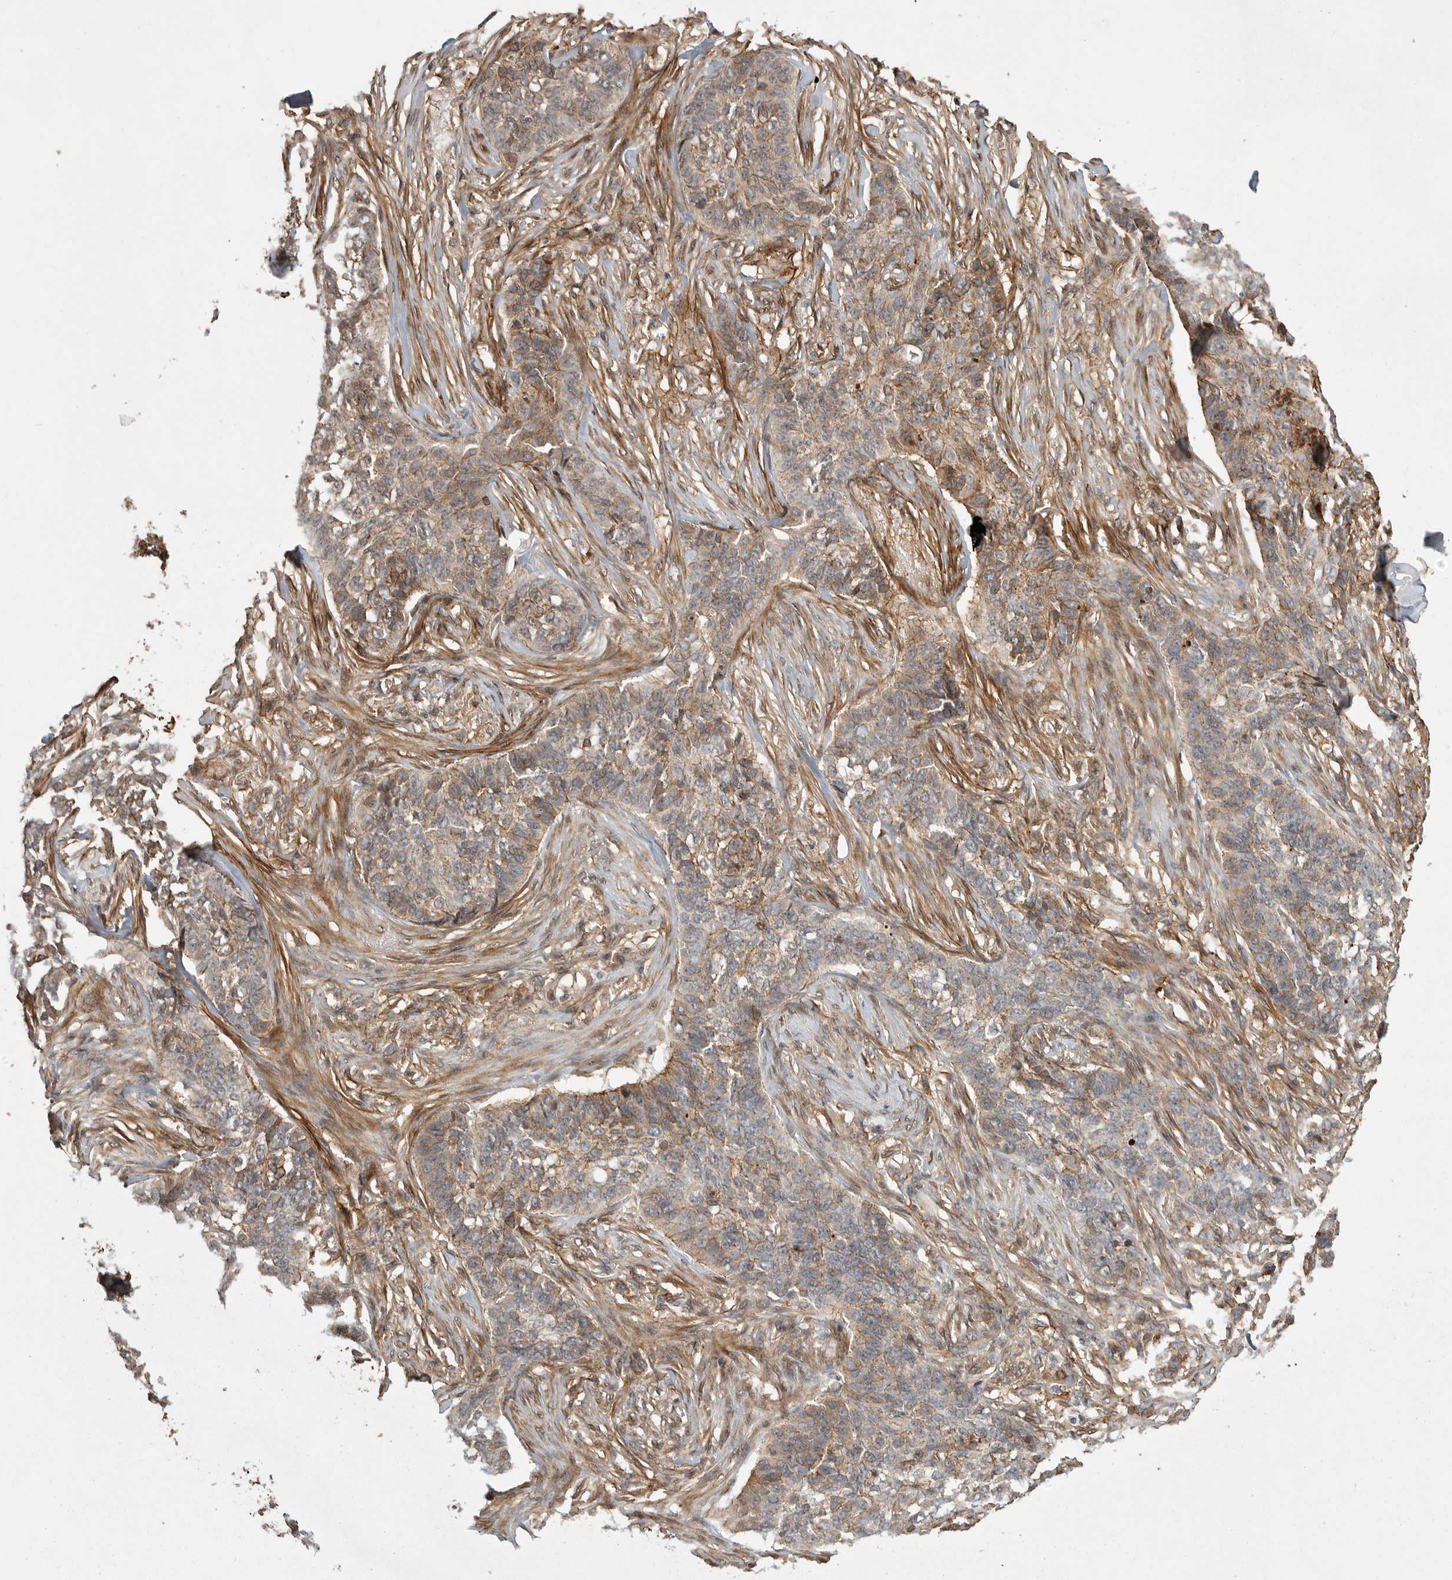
{"staining": {"intensity": "moderate", "quantity": "25%-75%", "location": "cytoplasmic/membranous"}, "tissue": "skin cancer", "cell_type": "Tumor cells", "image_type": "cancer", "snomed": [{"axis": "morphology", "description": "Basal cell carcinoma"}, {"axis": "topography", "description": "Skin"}], "caption": "Protein expression analysis of human skin cancer reveals moderate cytoplasmic/membranous expression in approximately 25%-75% of tumor cells.", "gene": "NECTIN1", "patient": {"sex": "male", "age": 85}}